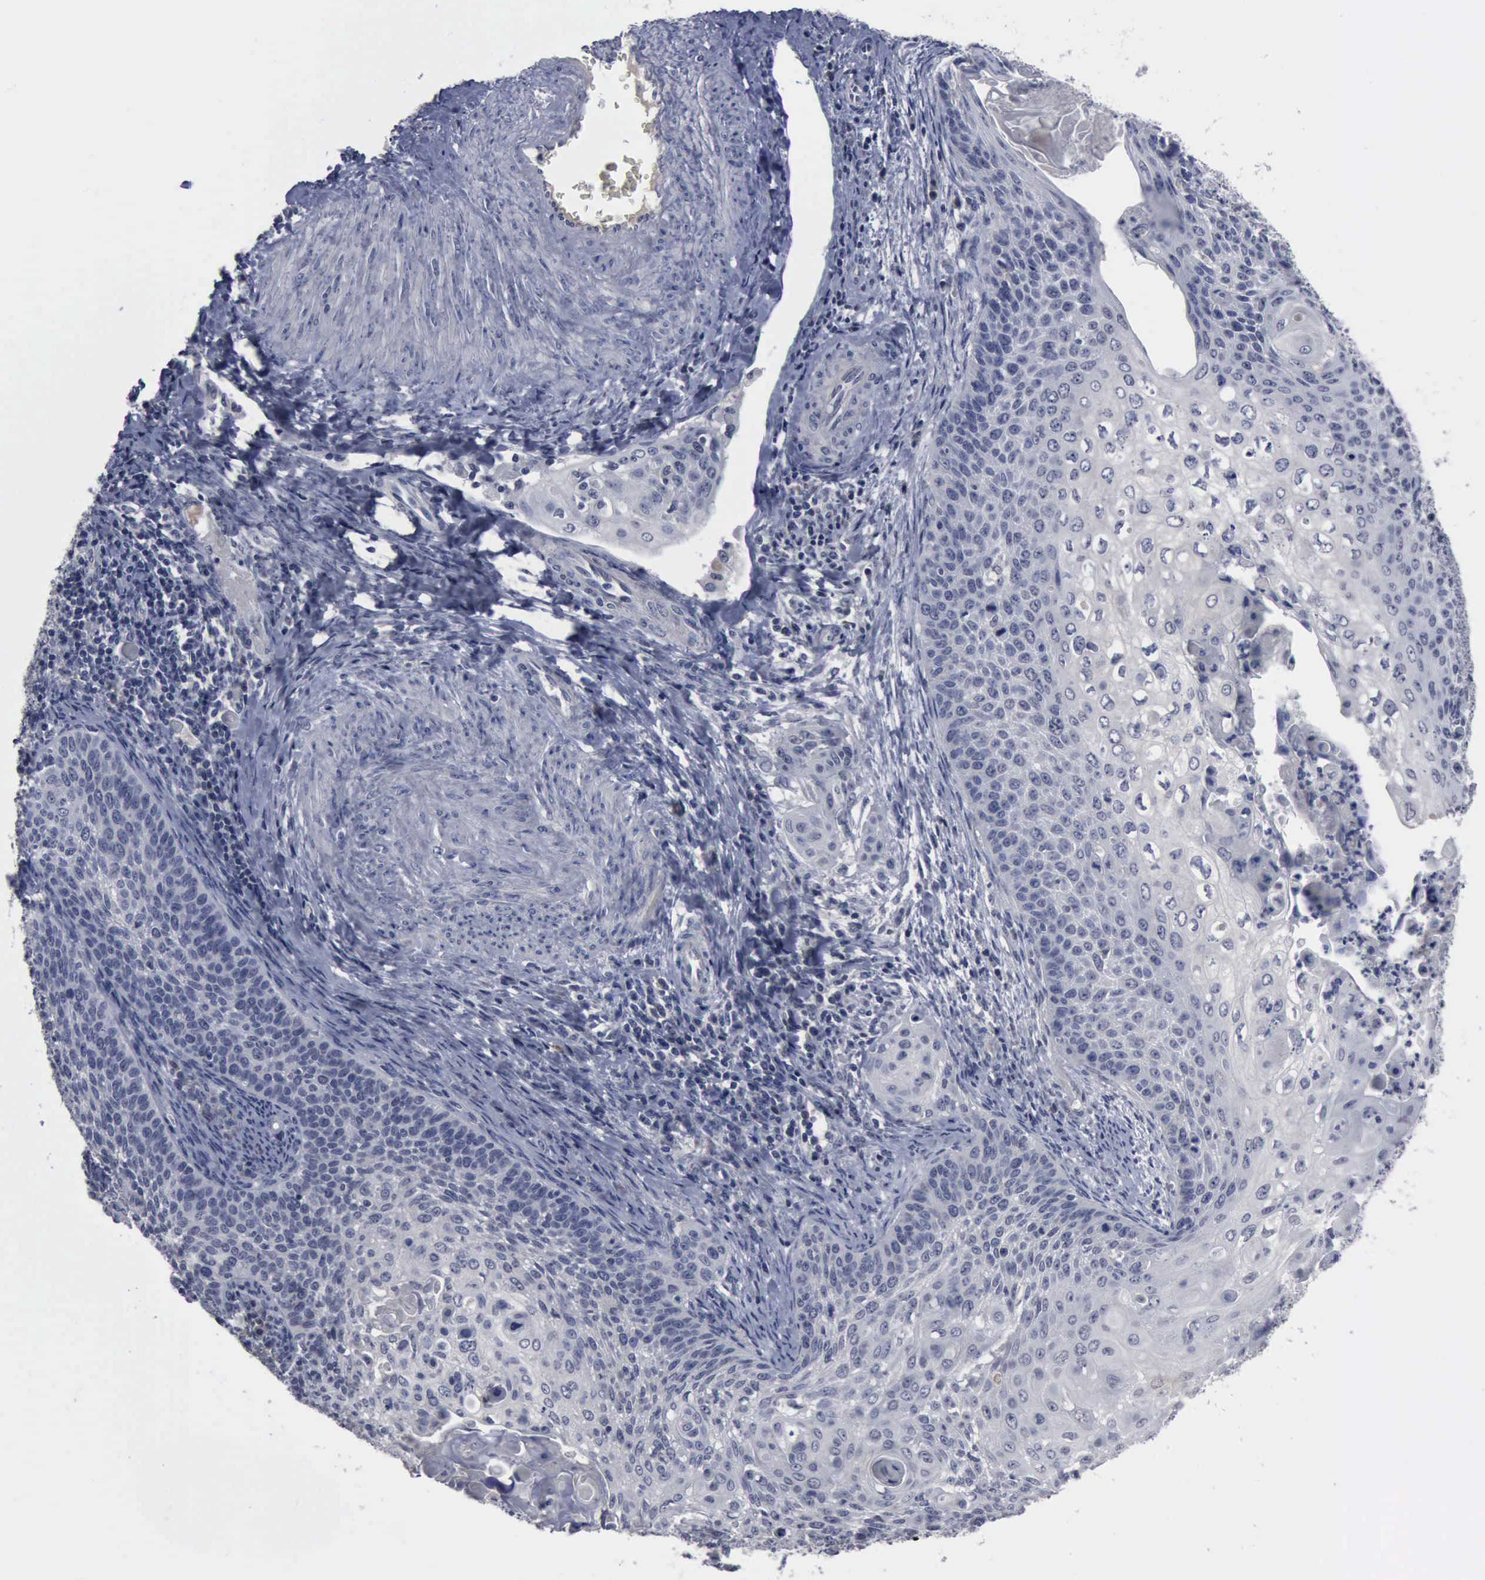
{"staining": {"intensity": "negative", "quantity": "none", "location": "none"}, "tissue": "cervical cancer", "cell_type": "Tumor cells", "image_type": "cancer", "snomed": [{"axis": "morphology", "description": "Squamous cell carcinoma, NOS"}, {"axis": "topography", "description": "Cervix"}], "caption": "The IHC micrograph has no significant positivity in tumor cells of cervical squamous cell carcinoma tissue. Brightfield microscopy of IHC stained with DAB (brown) and hematoxylin (blue), captured at high magnification.", "gene": "MYO18B", "patient": {"sex": "female", "age": 33}}